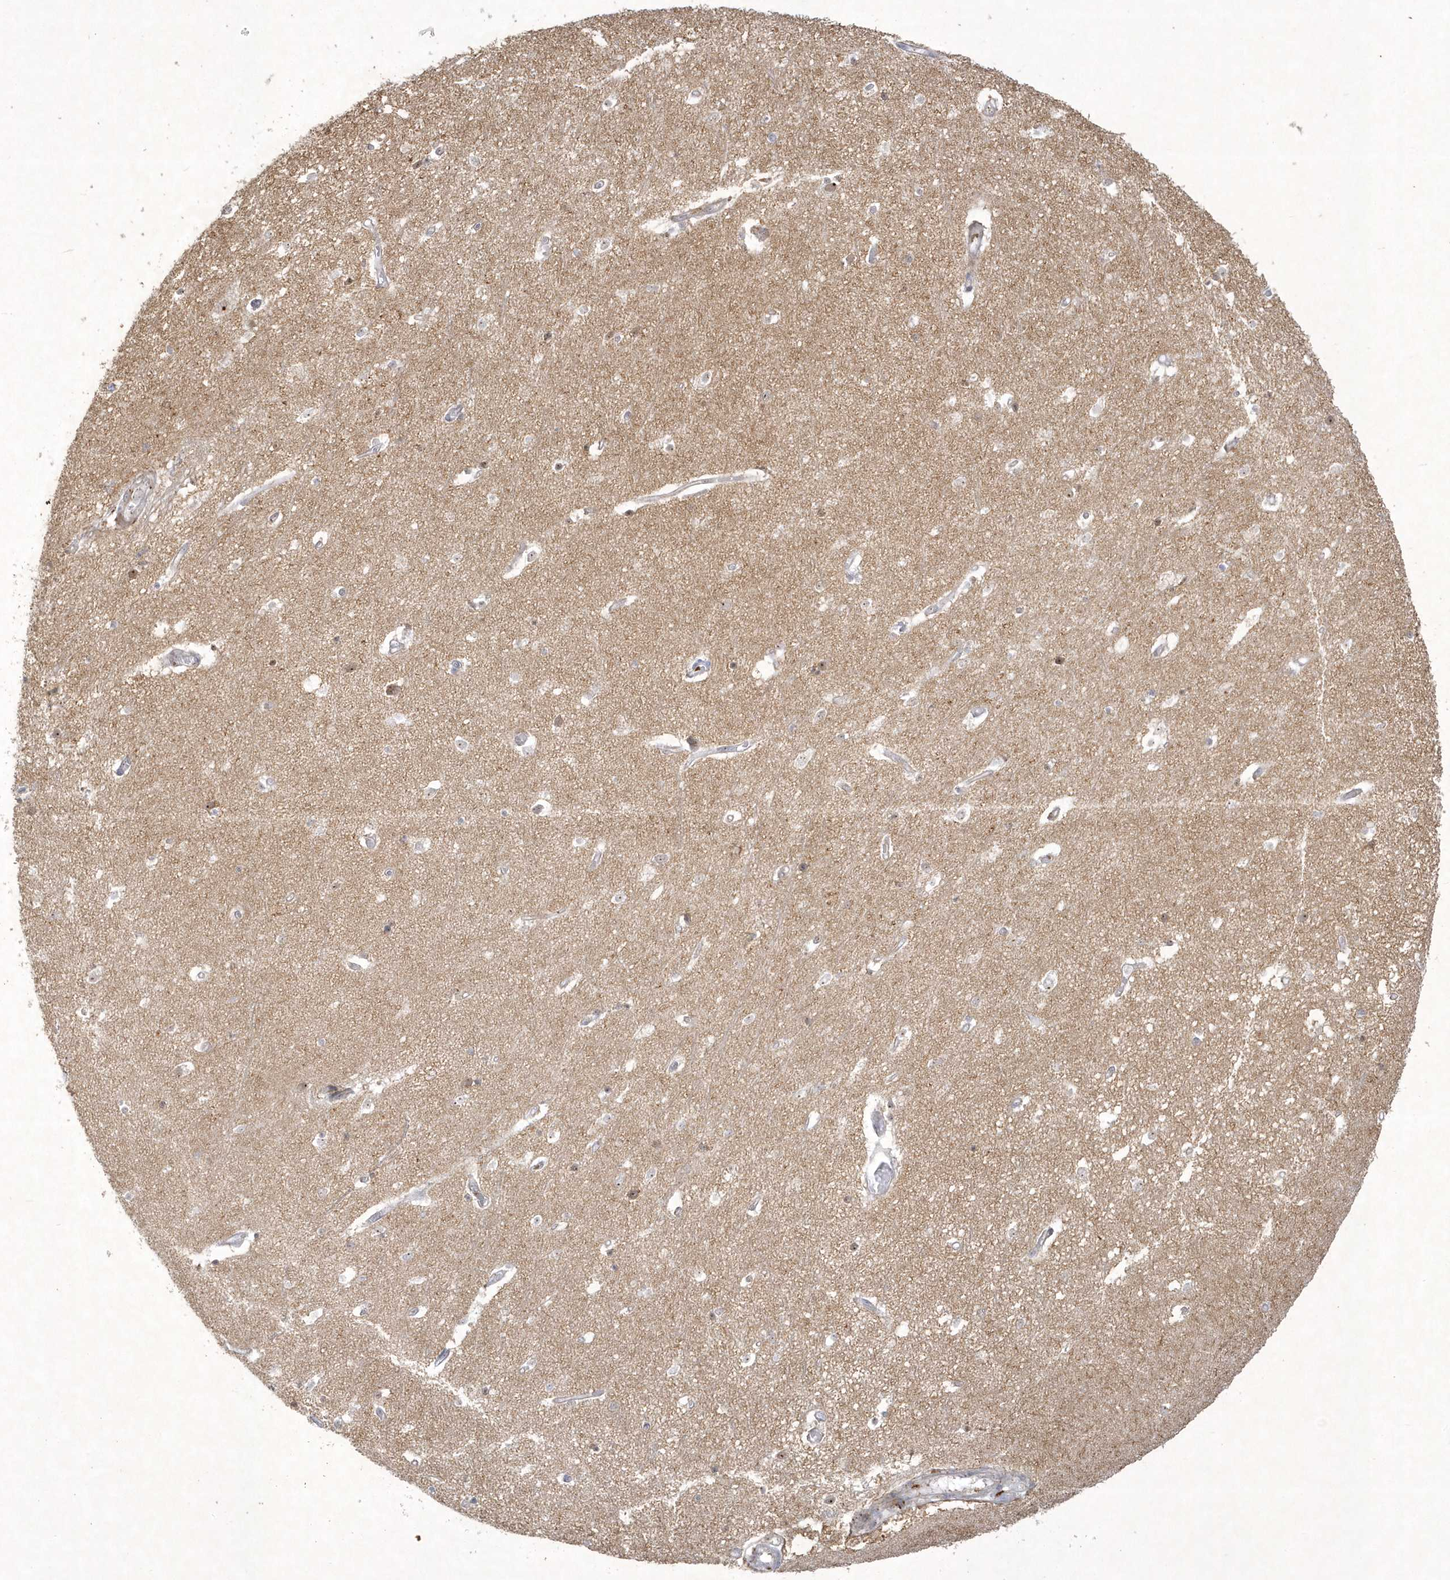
{"staining": {"intensity": "negative", "quantity": "none", "location": "none"}, "tissue": "hippocampus", "cell_type": "Glial cells", "image_type": "normal", "snomed": [{"axis": "morphology", "description": "Normal tissue, NOS"}, {"axis": "topography", "description": "Hippocampus"}], "caption": "There is no significant expression in glial cells of hippocampus. (Brightfield microscopy of DAB (3,3'-diaminobenzidine) IHC at high magnification).", "gene": "NPM3", "patient": {"sex": "female", "age": 64}}